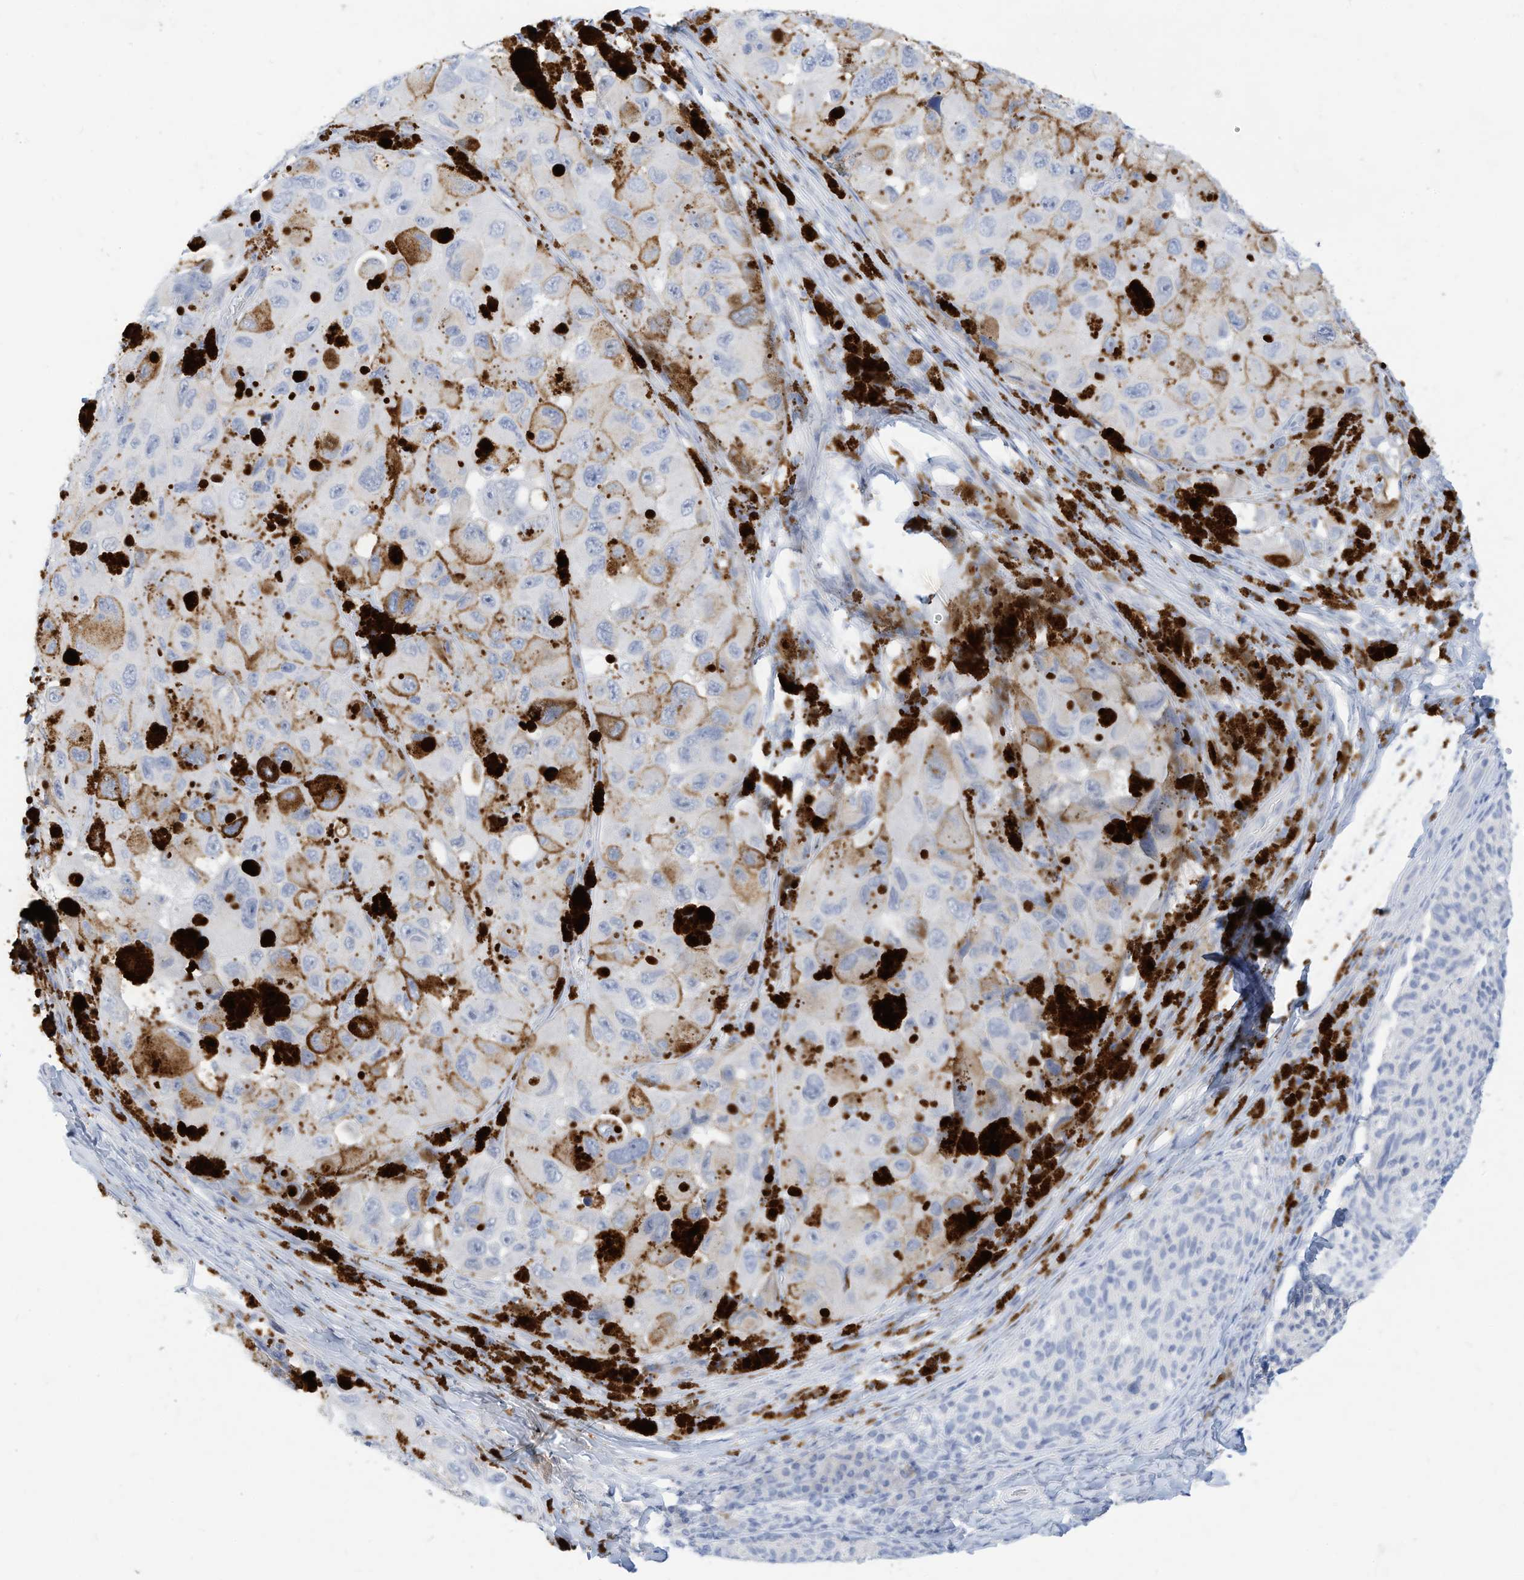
{"staining": {"intensity": "negative", "quantity": "none", "location": "none"}, "tissue": "melanoma", "cell_type": "Tumor cells", "image_type": "cancer", "snomed": [{"axis": "morphology", "description": "Malignant melanoma, NOS"}, {"axis": "topography", "description": "Skin"}], "caption": "Immunohistochemistry photomicrograph of melanoma stained for a protein (brown), which displays no staining in tumor cells.", "gene": "SPOCD1", "patient": {"sex": "female", "age": 73}}